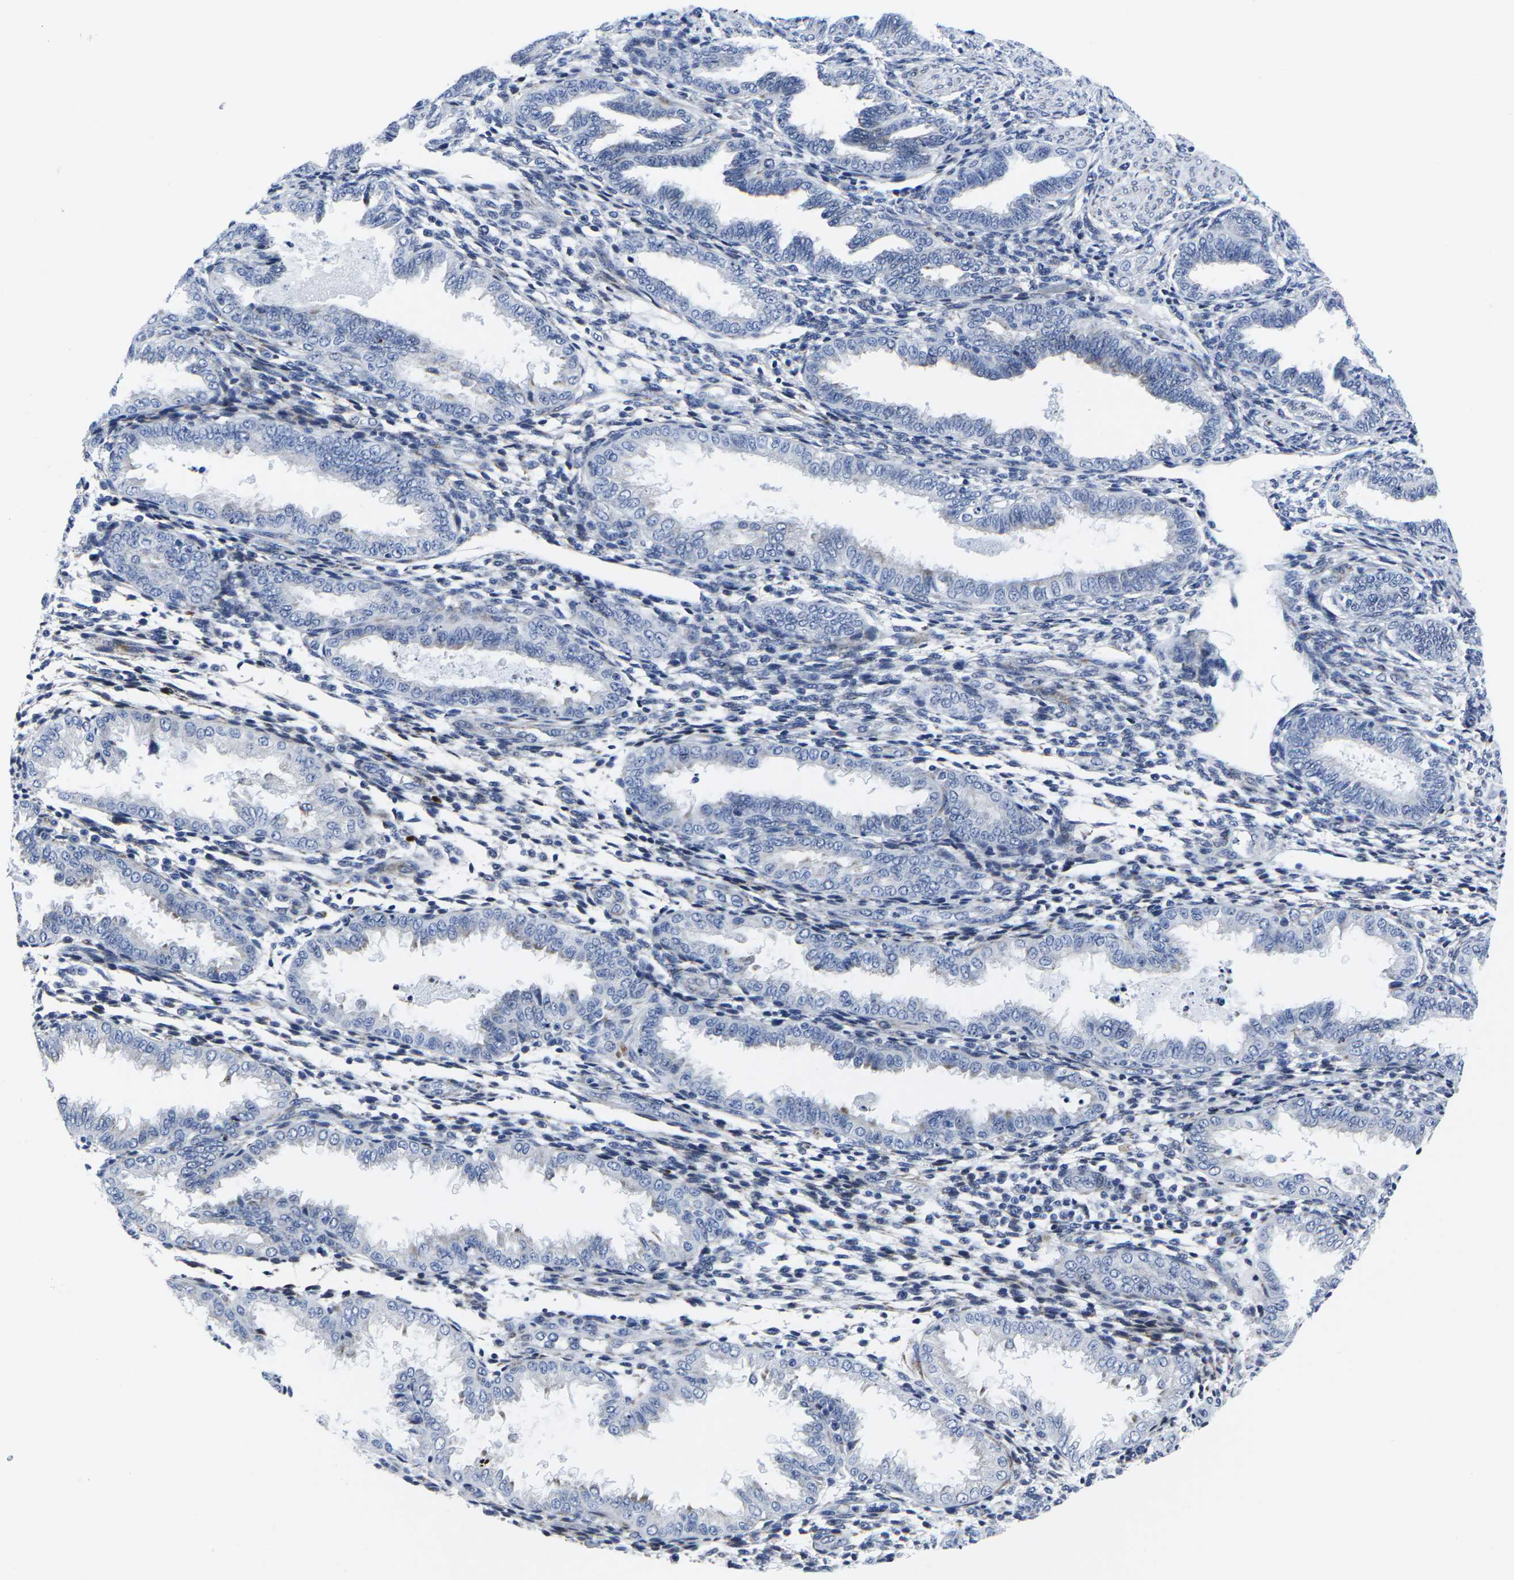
{"staining": {"intensity": "negative", "quantity": "none", "location": "none"}, "tissue": "endometrium", "cell_type": "Cells in endometrial stroma", "image_type": "normal", "snomed": [{"axis": "morphology", "description": "Normal tissue, NOS"}, {"axis": "topography", "description": "Endometrium"}], "caption": "IHC micrograph of normal endometrium: endometrium stained with DAB (3,3'-diaminobenzidine) reveals no significant protein expression in cells in endometrial stroma.", "gene": "RPN1", "patient": {"sex": "female", "age": 33}}